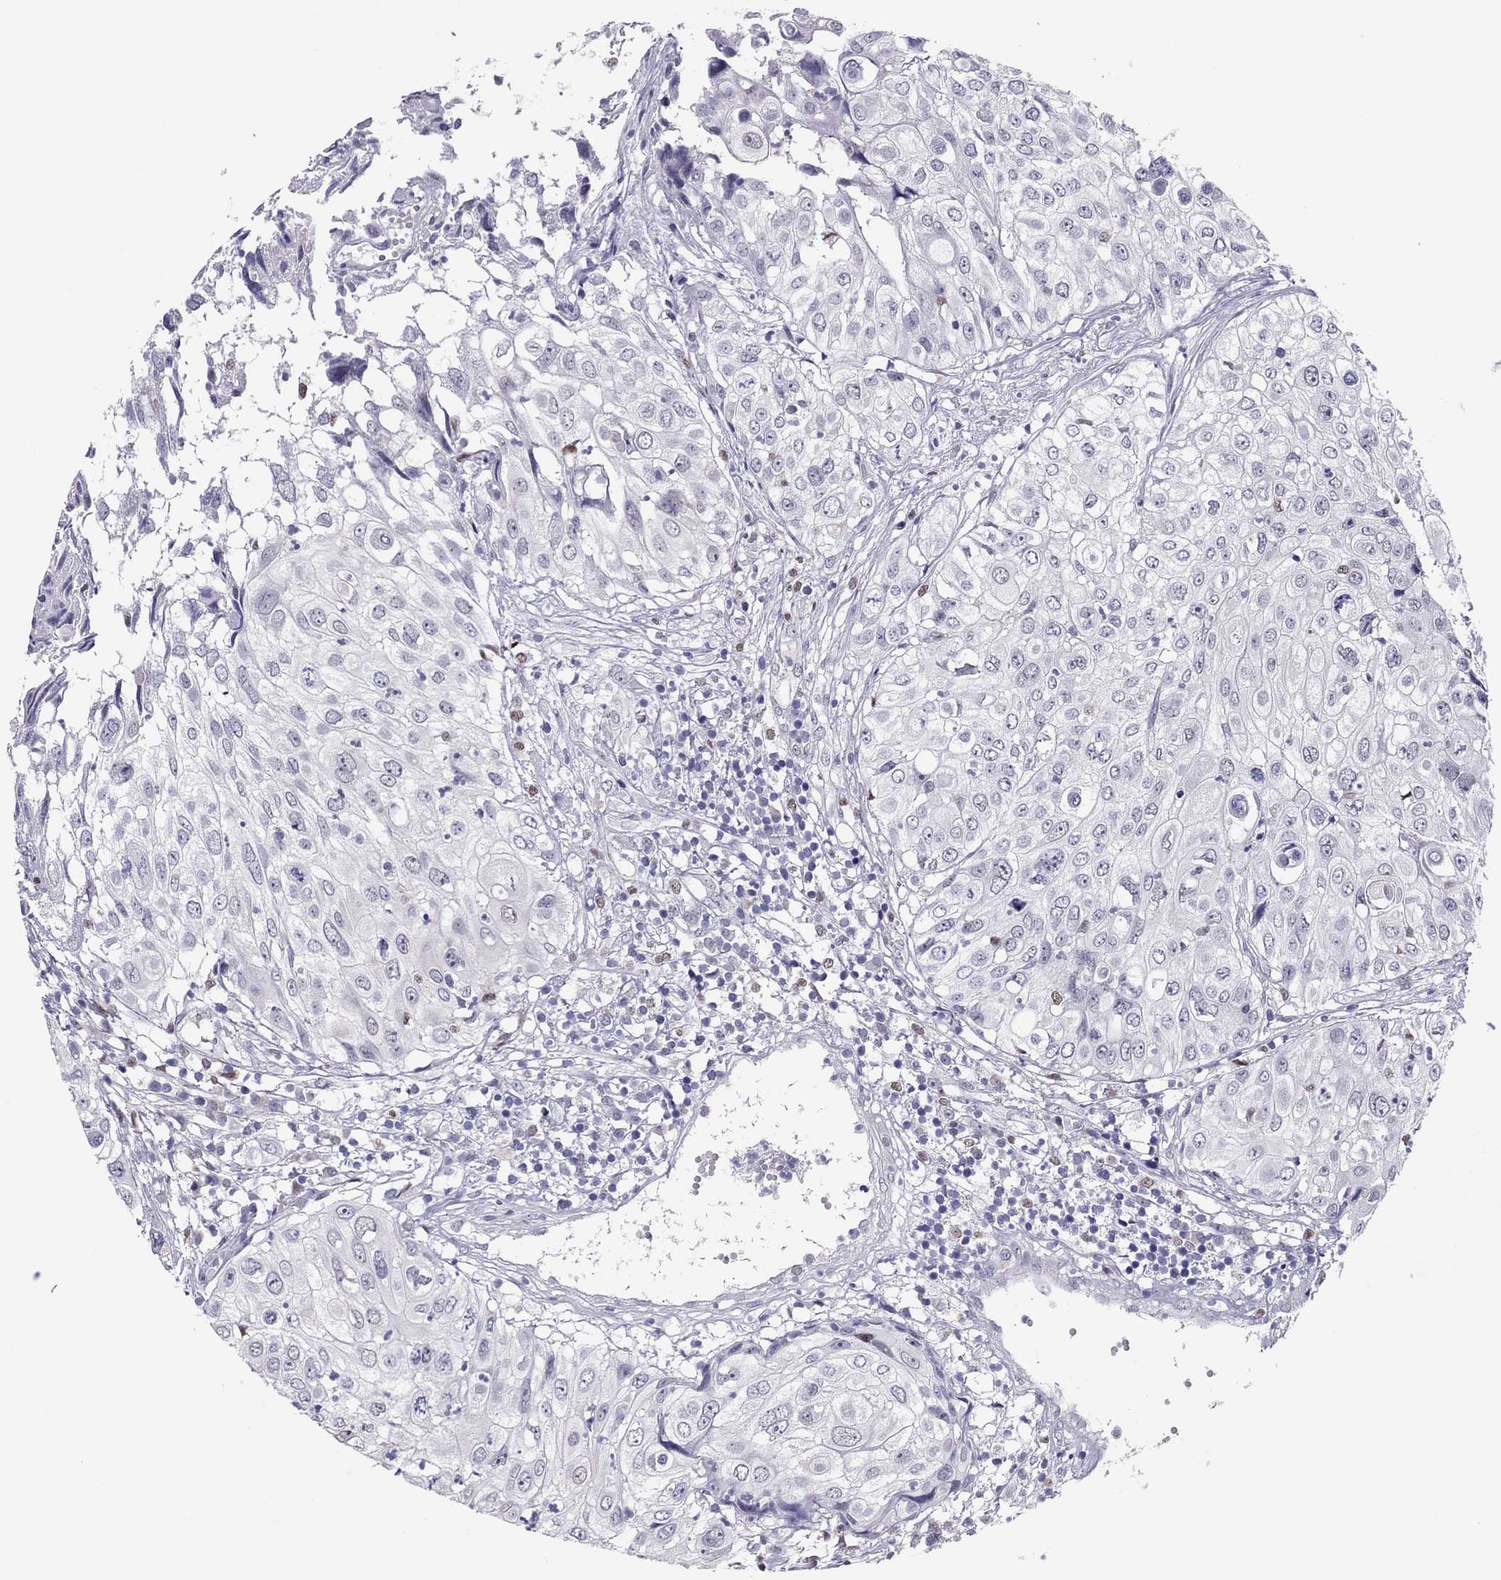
{"staining": {"intensity": "negative", "quantity": "none", "location": "none"}, "tissue": "urothelial cancer", "cell_type": "Tumor cells", "image_type": "cancer", "snomed": [{"axis": "morphology", "description": "Urothelial carcinoma, High grade"}, {"axis": "topography", "description": "Urinary bladder"}], "caption": "IHC histopathology image of urothelial cancer stained for a protein (brown), which demonstrates no staining in tumor cells. Nuclei are stained in blue.", "gene": "SPINT3", "patient": {"sex": "female", "age": 79}}